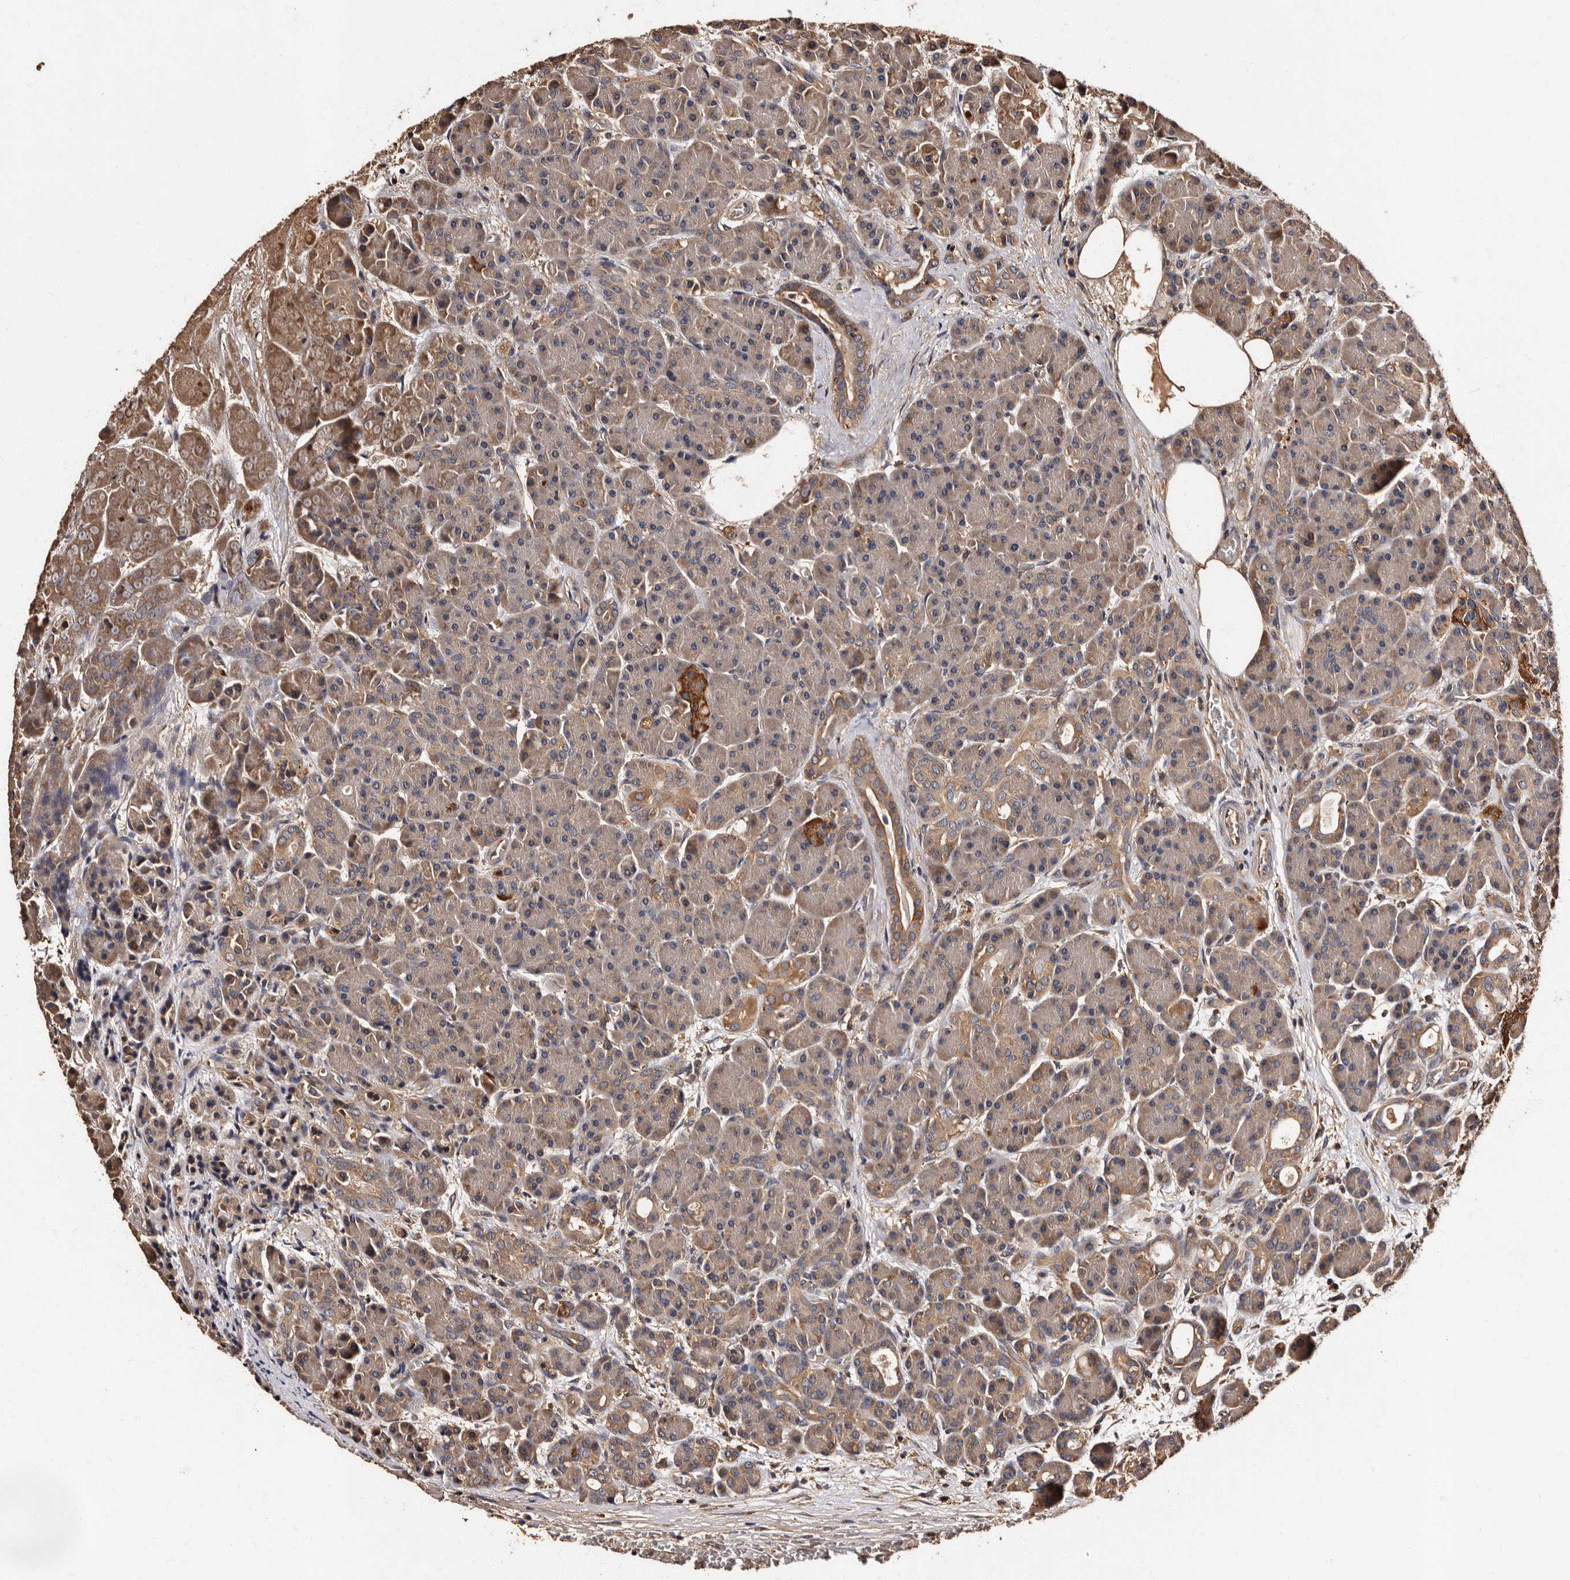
{"staining": {"intensity": "moderate", "quantity": "25%-75%", "location": "cytoplasmic/membranous"}, "tissue": "pancreas", "cell_type": "Exocrine glandular cells", "image_type": "normal", "snomed": [{"axis": "morphology", "description": "Normal tissue, NOS"}, {"axis": "topography", "description": "Pancreas"}], "caption": "Protein analysis of normal pancreas demonstrates moderate cytoplasmic/membranous positivity in about 25%-75% of exocrine glandular cells. The protein is shown in brown color, while the nuclei are stained blue.", "gene": "ADCK5", "patient": {"sex": "male", "age": 63}}